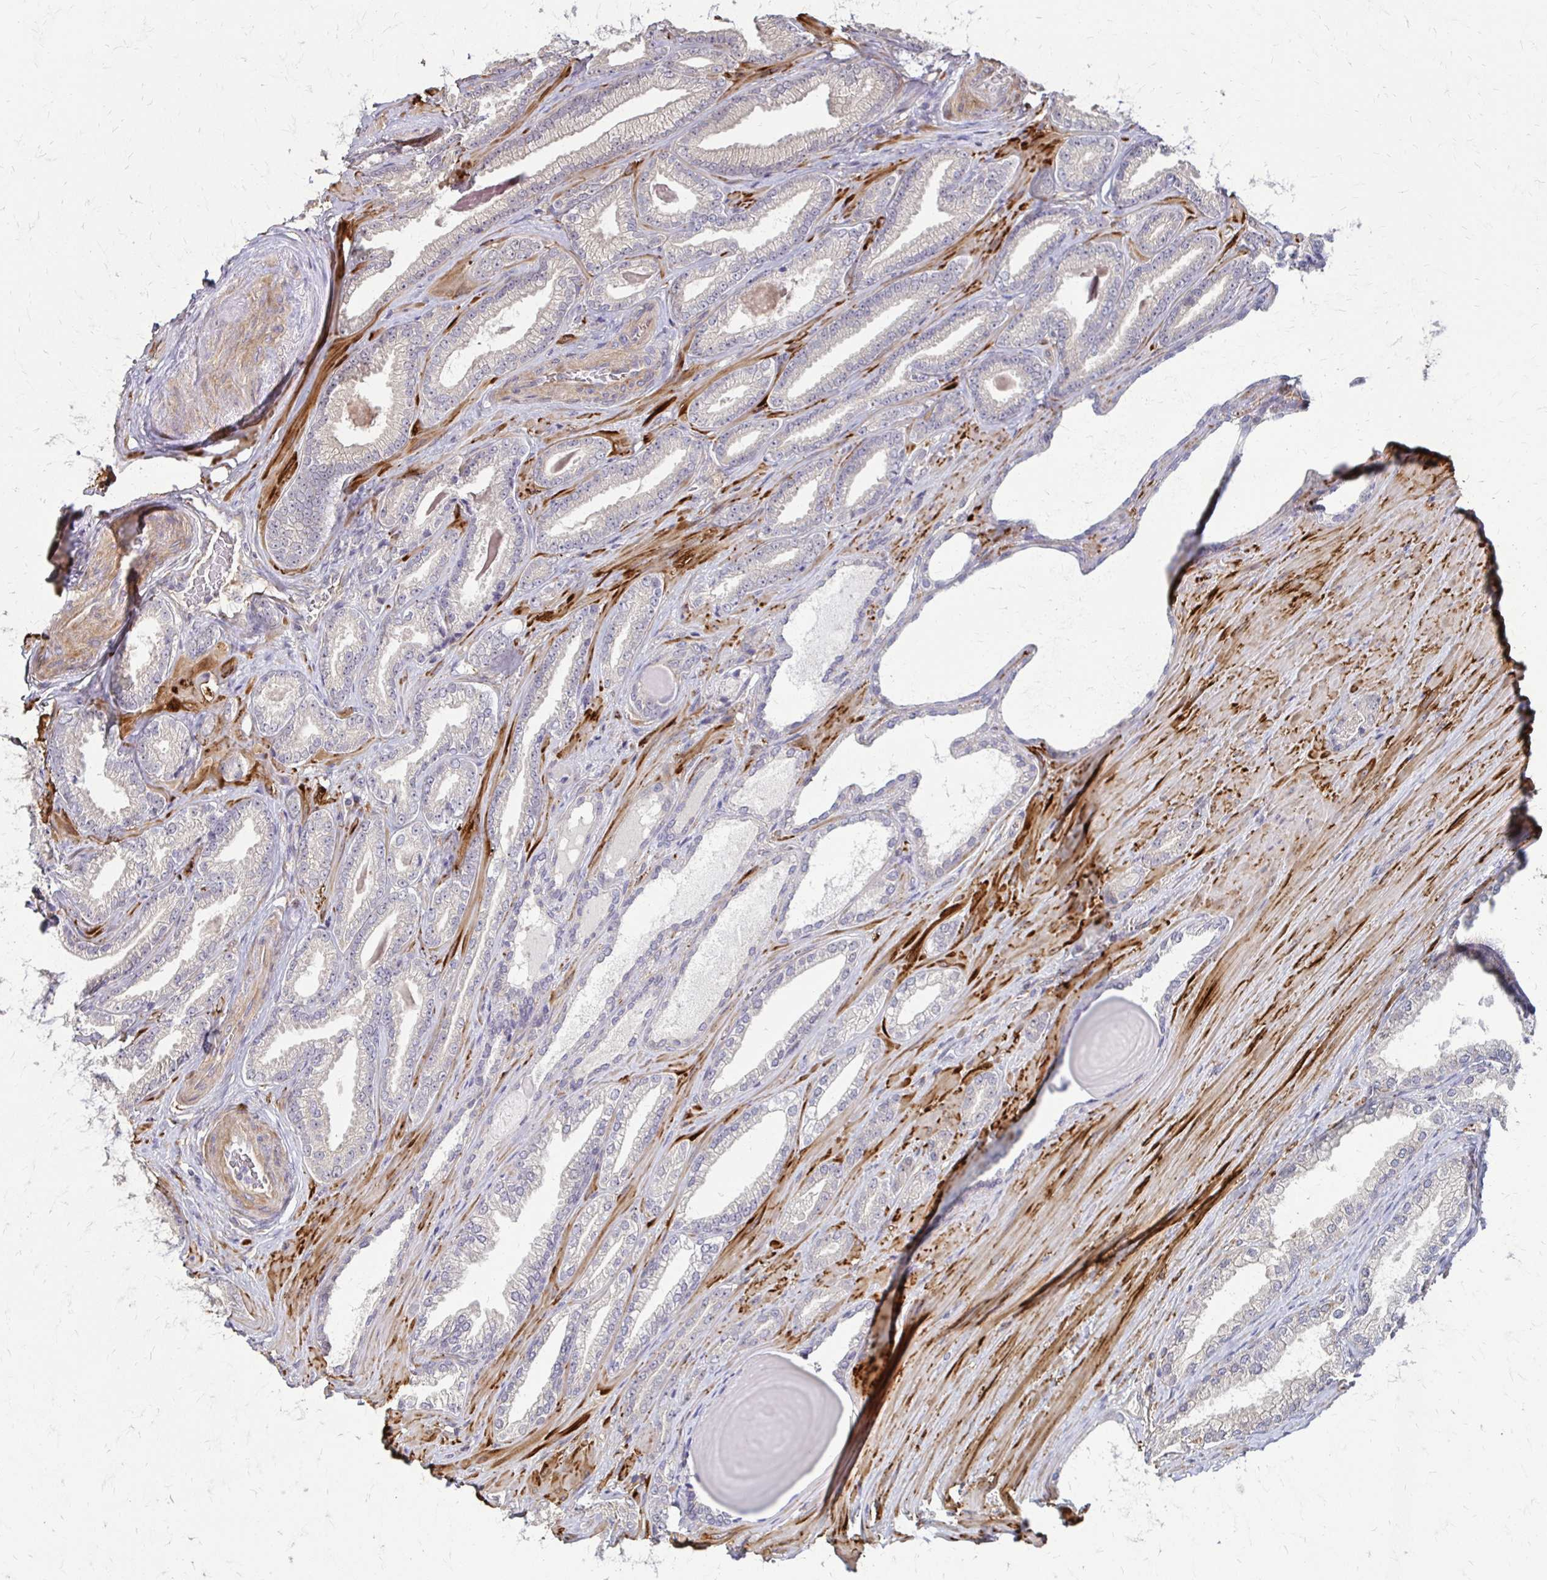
{"staining": {"intensity": "negative", "quantity": "none", "location": "none"}, "tissue": "prostate cancer", "cell_type": "Tumor cells", "image_type": "cancer", "snomed": [{"axis": "morphology", "description": "Adenocarcinoma, Low grade"}, {"axis": "topography", "description": "Prostate"}], "caption": "Image shows no protein staining in tumor cells of prostate cancer (adenocarcinoma (low-grade)) tissue.", "gene": "CFL2", "patient": {"sex": "male", "age": 61}}